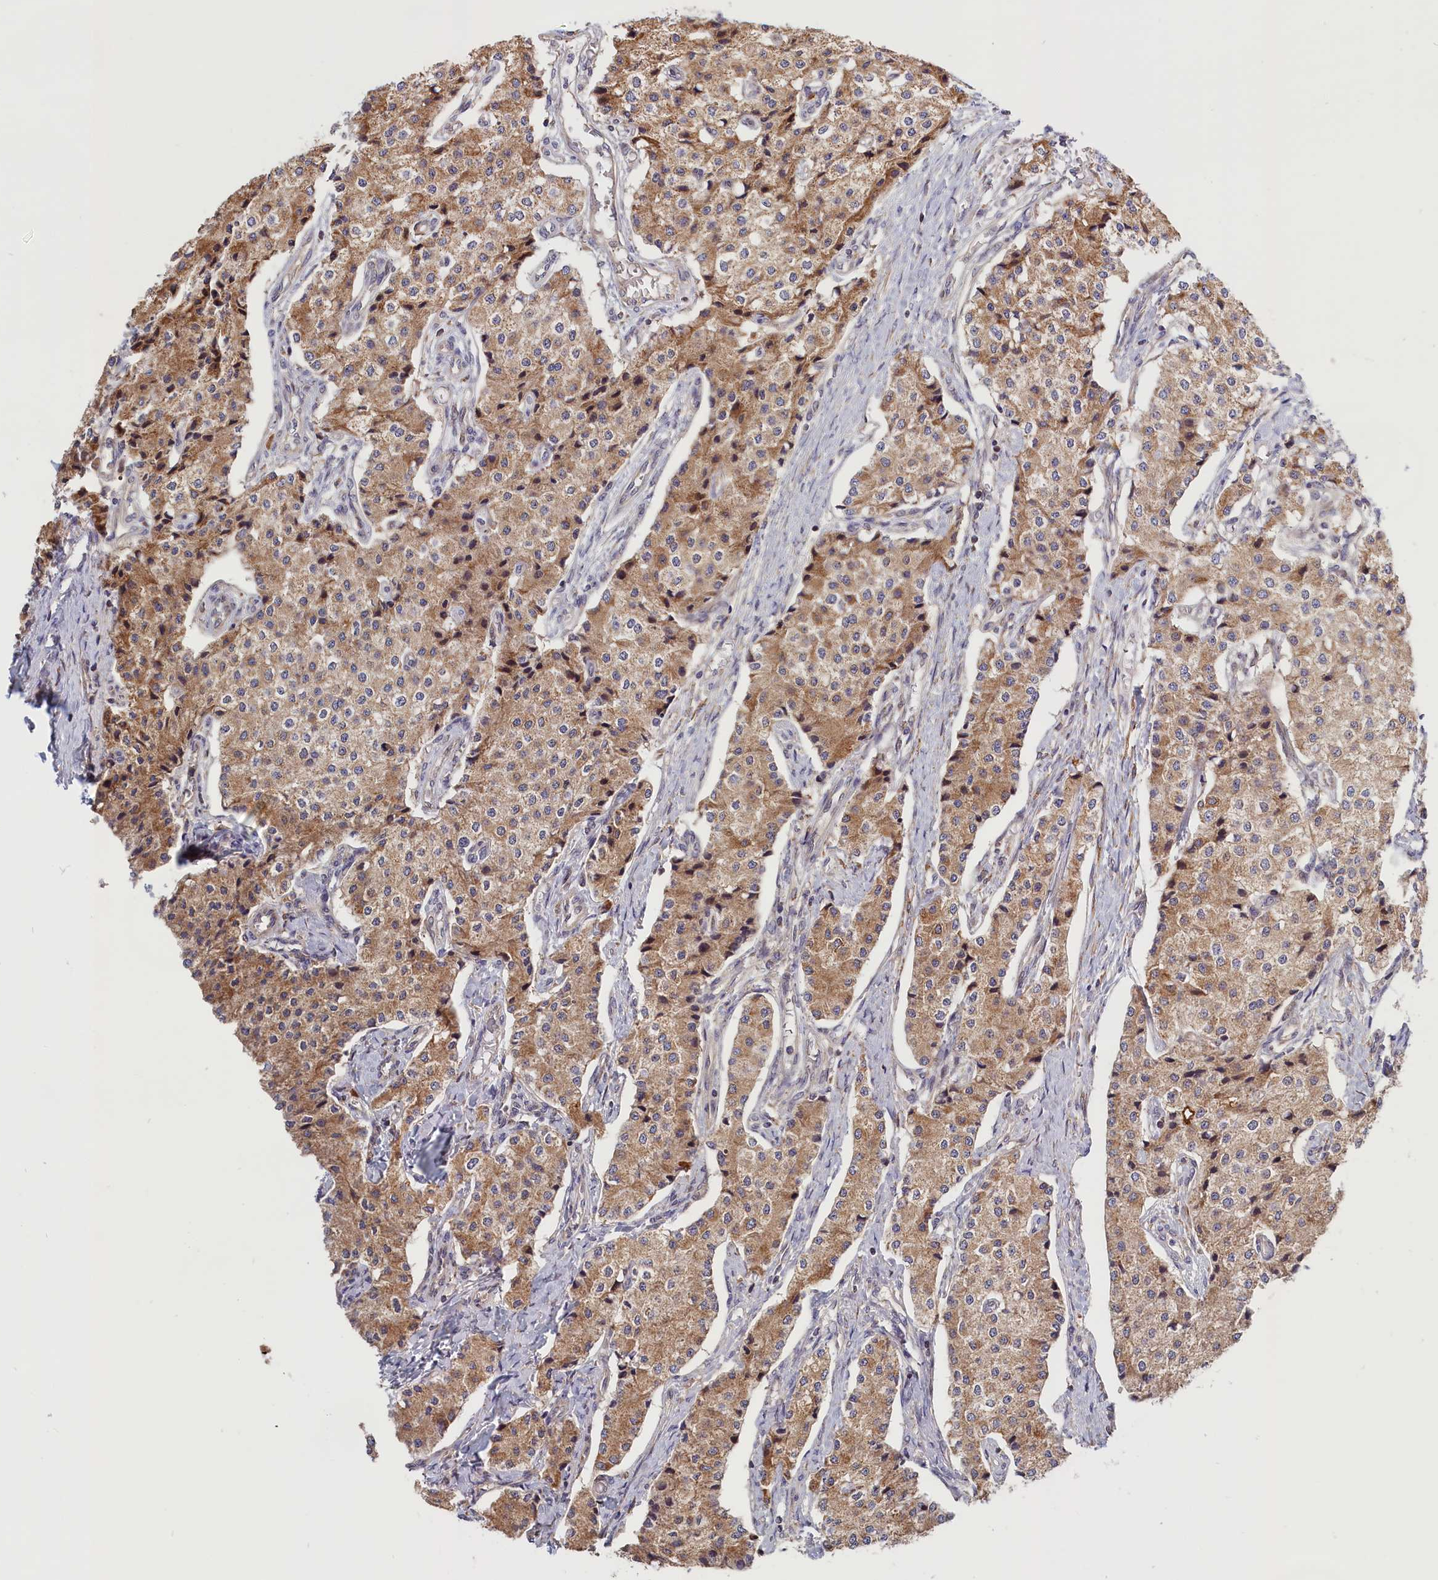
{"staining": {"intensity": "moderate", "quantity": "25%-75%", "location": "cytoplasmic/membranous"}, "tissue": "carcinoid", "cell_type": "Tumor cells", "image_type": "cancer", "snomed": [{"axis": "morphology", "description": "Carcinoid, malignant, NOS"}, {"axis": "topography", "description": "Colon"}], "caption": "High-power microscopy captured an immunohistochemistry image of carcinoid, revealing moderate cytoplasmic/membranous staining in about 25%-75% of tumor cells.", "gene": "CEP44", "patient": {"sex": "female", "age": 52}}